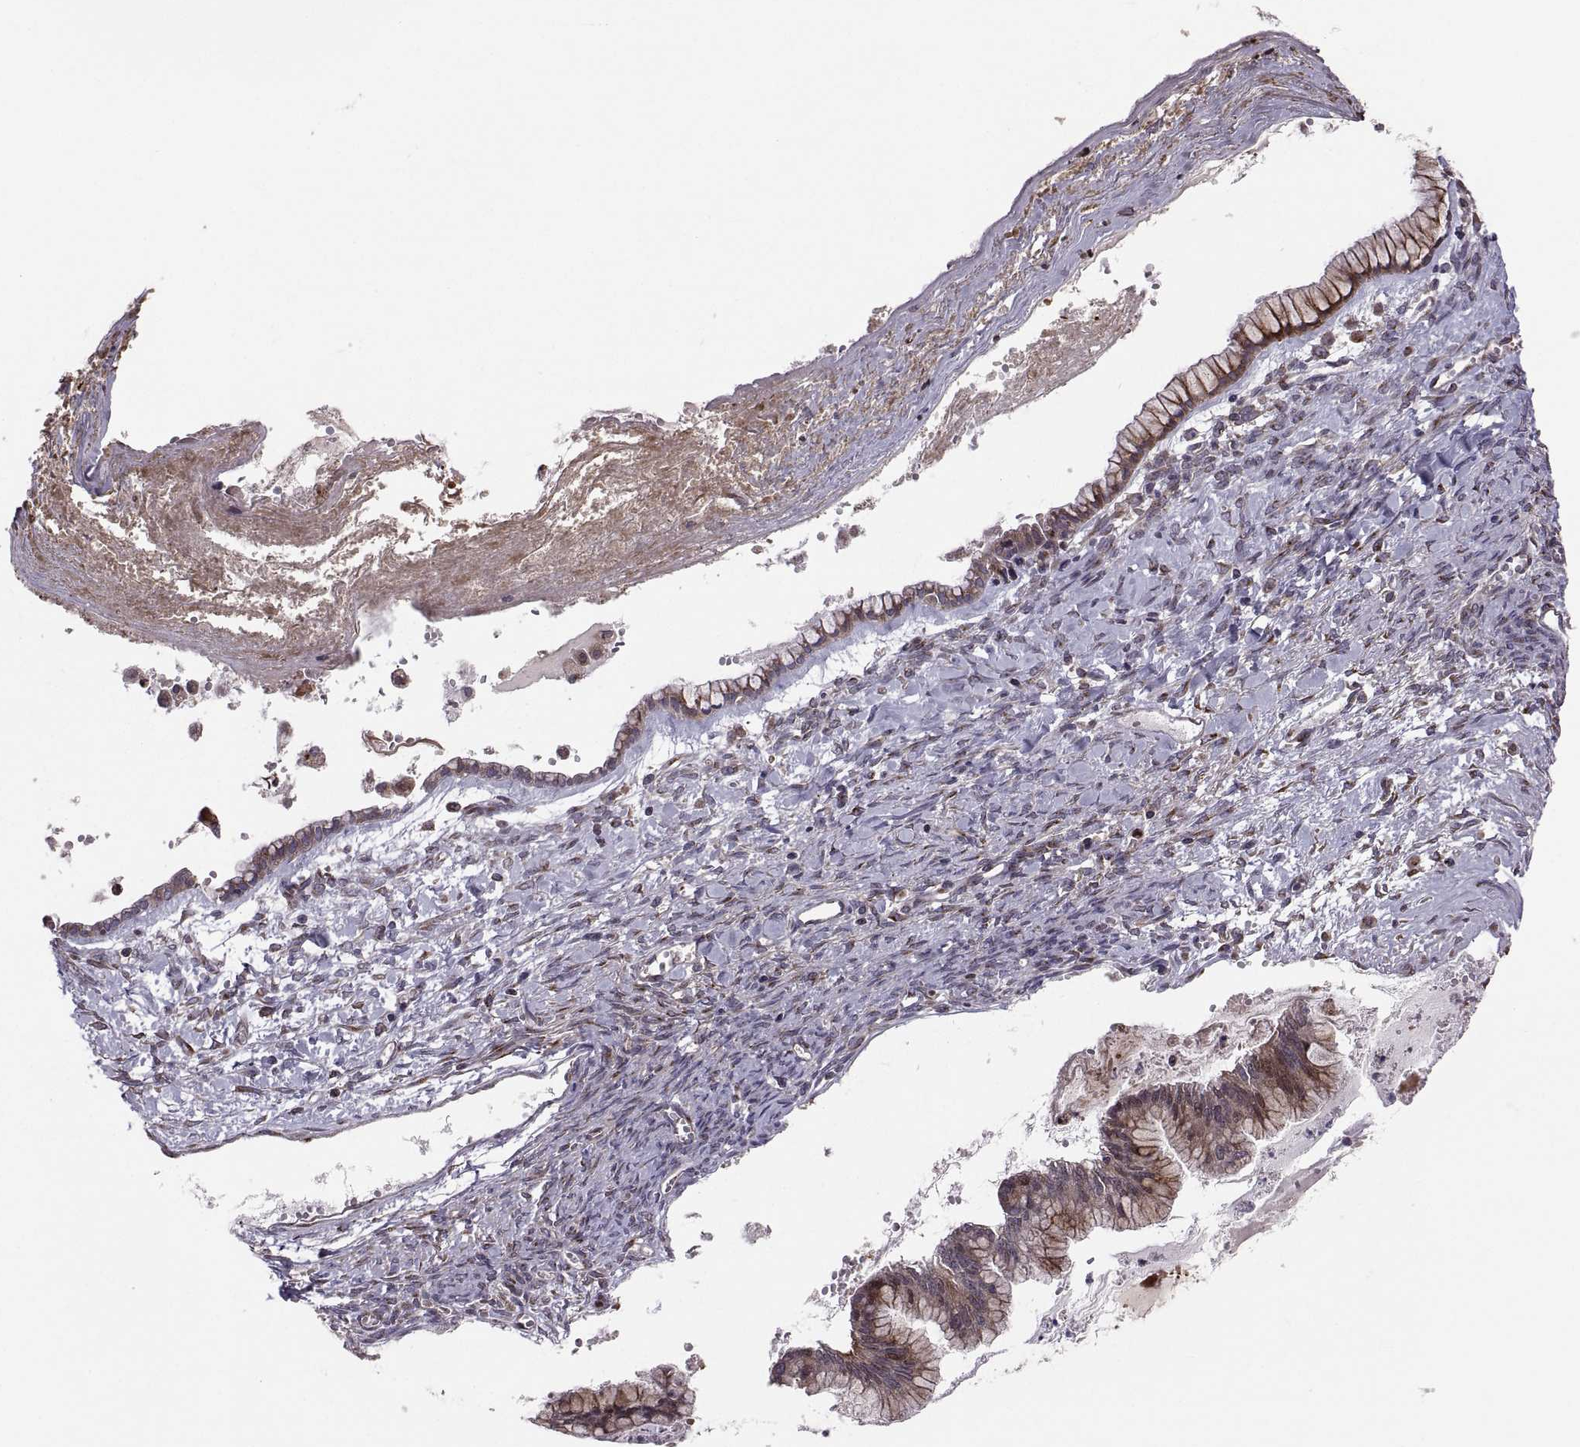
{"staining": {"intensity": "moderate", "quantity": ">75%", "location": "cytoplasmic/membranous"}, "tissue": "ovarian cancer", "cell_type": "Tumor cells", "image_type": "cancer", "snomed": [{"axis": "morphology", "description": "Cystadenocarcinoma, mucinous, NOS"}, {"axis": "topography", "description": "Ovary"}], "caption": "DAB (3,3'-diaminobenzidine) immunohistochemical staining of human ovarian mucinous cystadenocarcinoma shows moderate cytoplasmic/membranous protein staining in approximately >75% of tumor cells.", "gene": "TESC", "patient": {"sex": "female", "age": 67}}